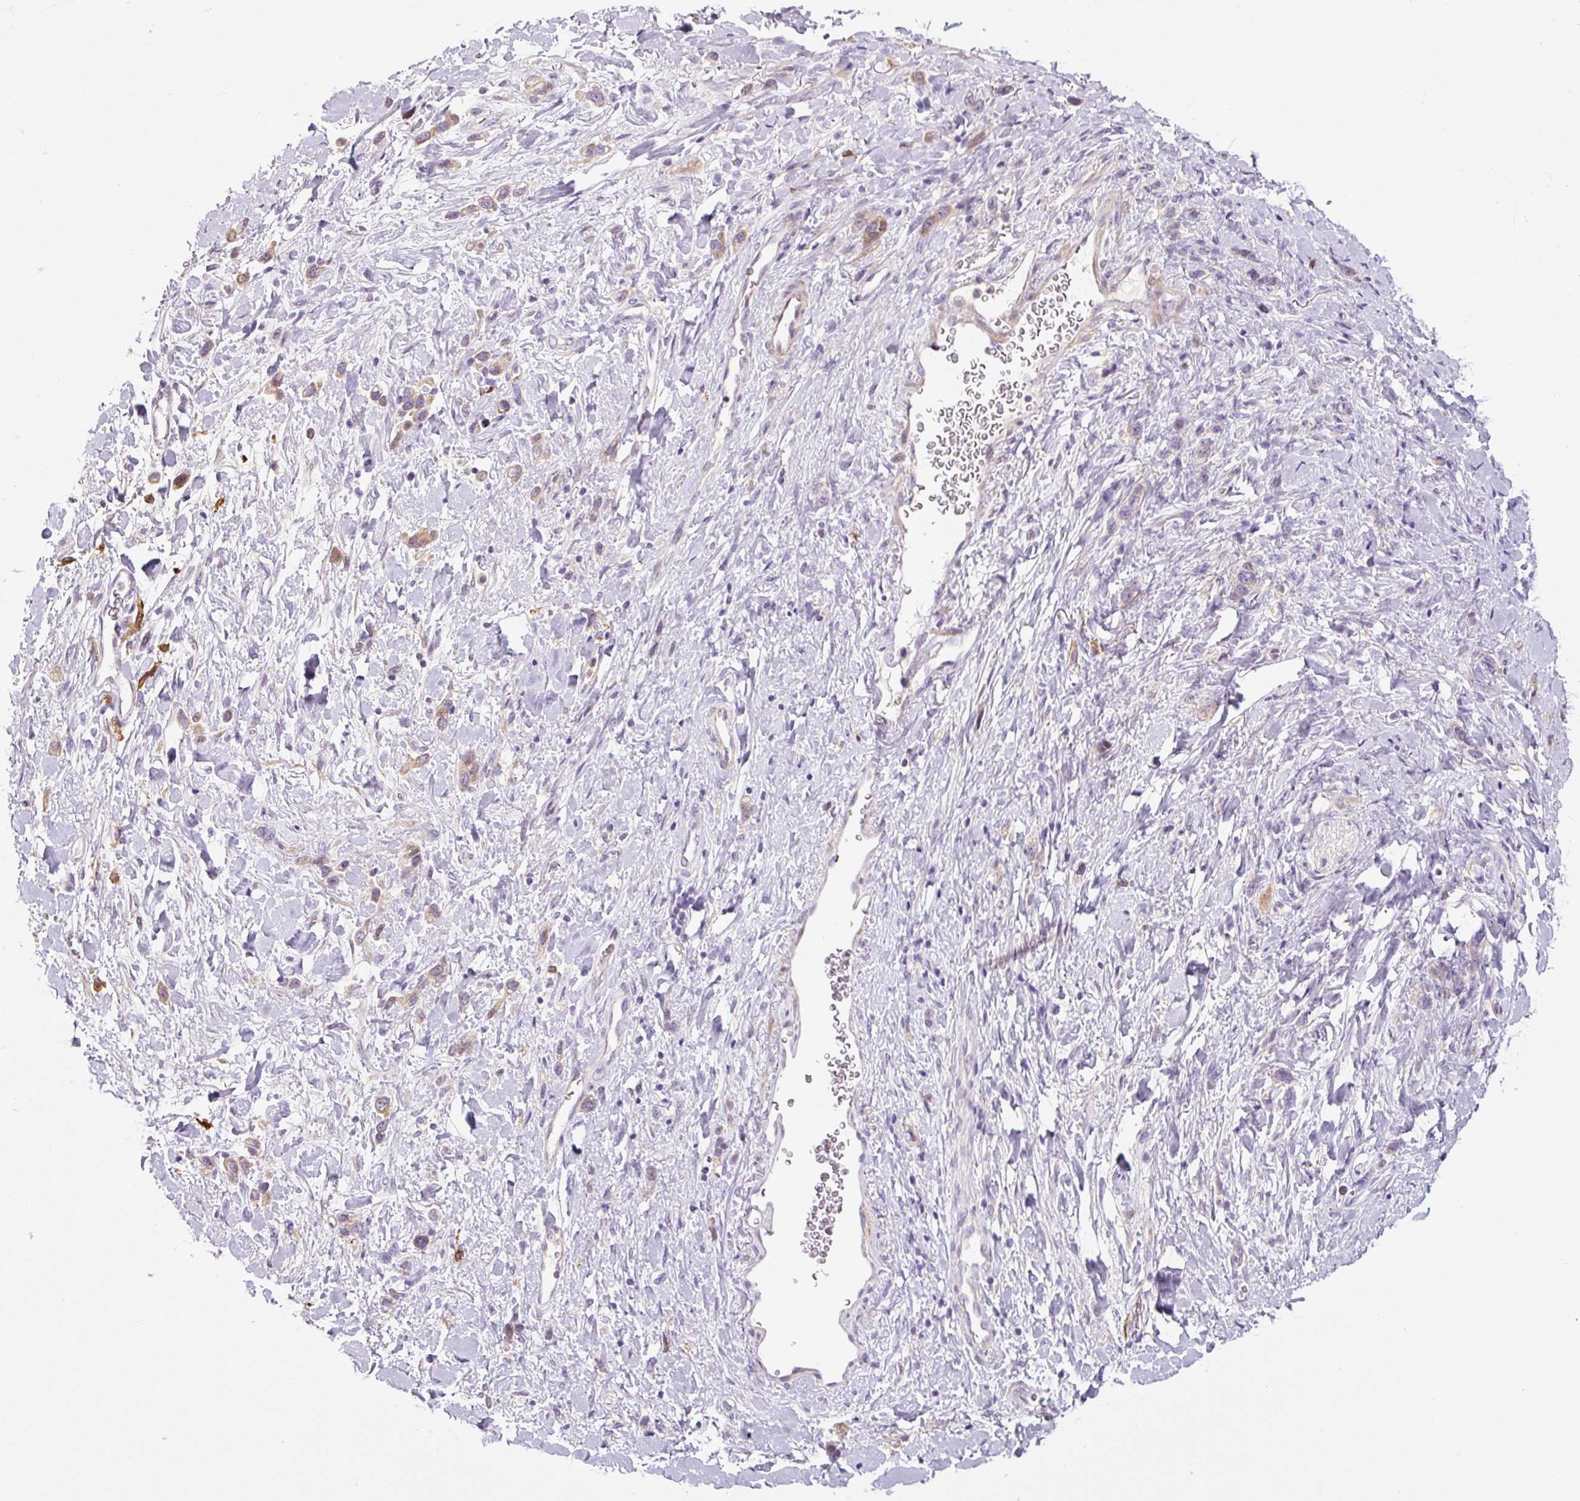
{"staining": {"intensity": "weak", "quantity": "25%-75%", "location": "cytoplasmic/membranous"}, "tissue": "stomach cancer", "cell_type": "Tumor cells", "image_type": "cancer", "snomed": [{"axis": "morphology", "description": "Adenocarcinoma, NOS"}, {"axis": "topography", "description": "Stomach"}], "caption": "IHC micrograph of neoplastic tissue: human stomach cancer stained using IHC shows low levels of weak protein expression localized specifically in the cytoplasmic/membranous of tumor cells, appearing as a cytoplasmic/membranous brown color.", "gene": "FUT10", "patient": {"sex": "female", "age": 65}}